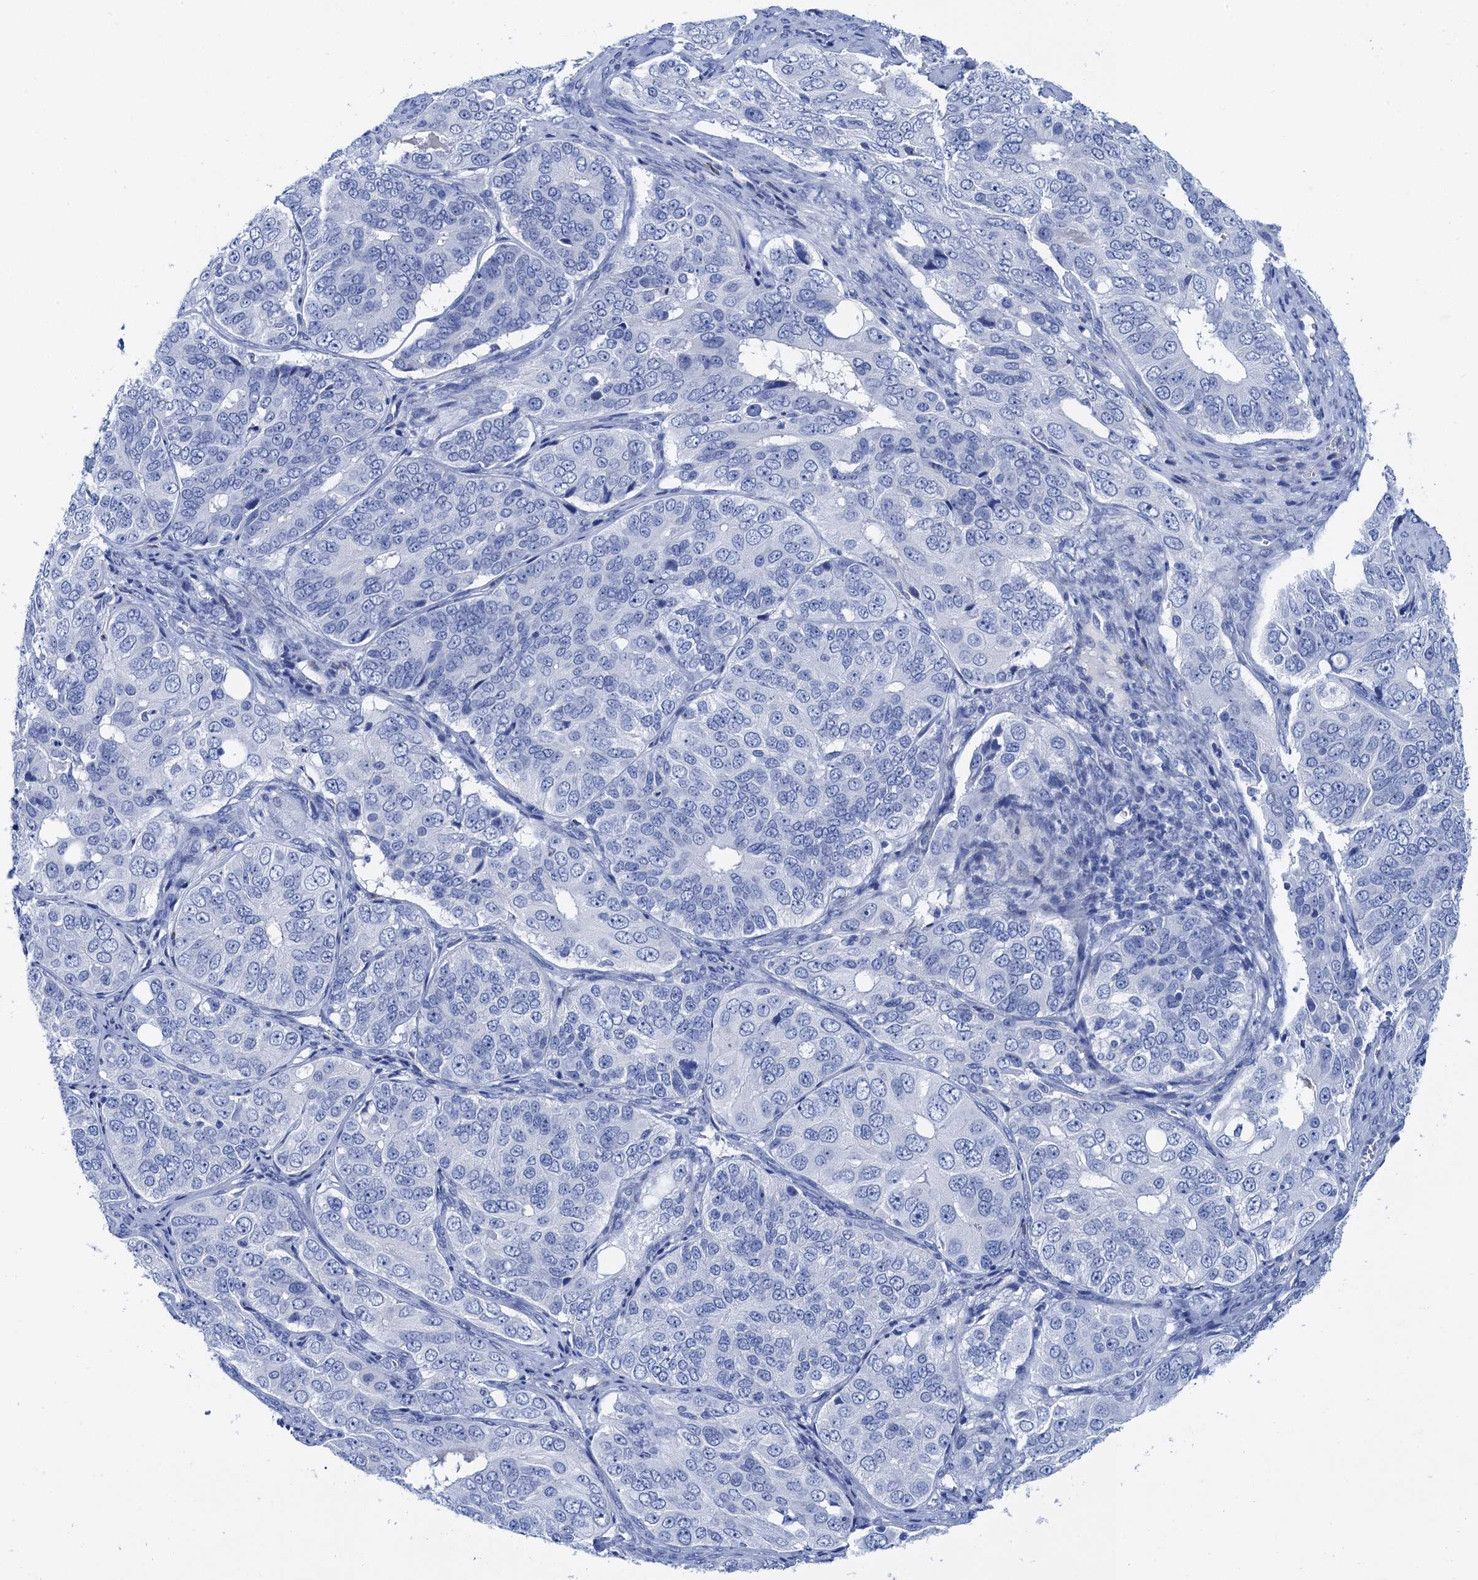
{"staining": {"intensity": "negative", "quantity": "none", "location": "none"}, "tissue": "ovarian cancer", "cell_type": "Tumor cells", "image_type": "cancer", "snomed": [{"axis": "morphology", "description": "Carcinoma, endometroid"}, {"axis": "topography", "description": "Ovary"}], "caption": "Endometroid carcinoma (ovarian) was stained to show a protein in brown. There is no significant staining in tumor cells.", "gene": "NLRP10", "patient": {"sex": "female", "age": 51}}